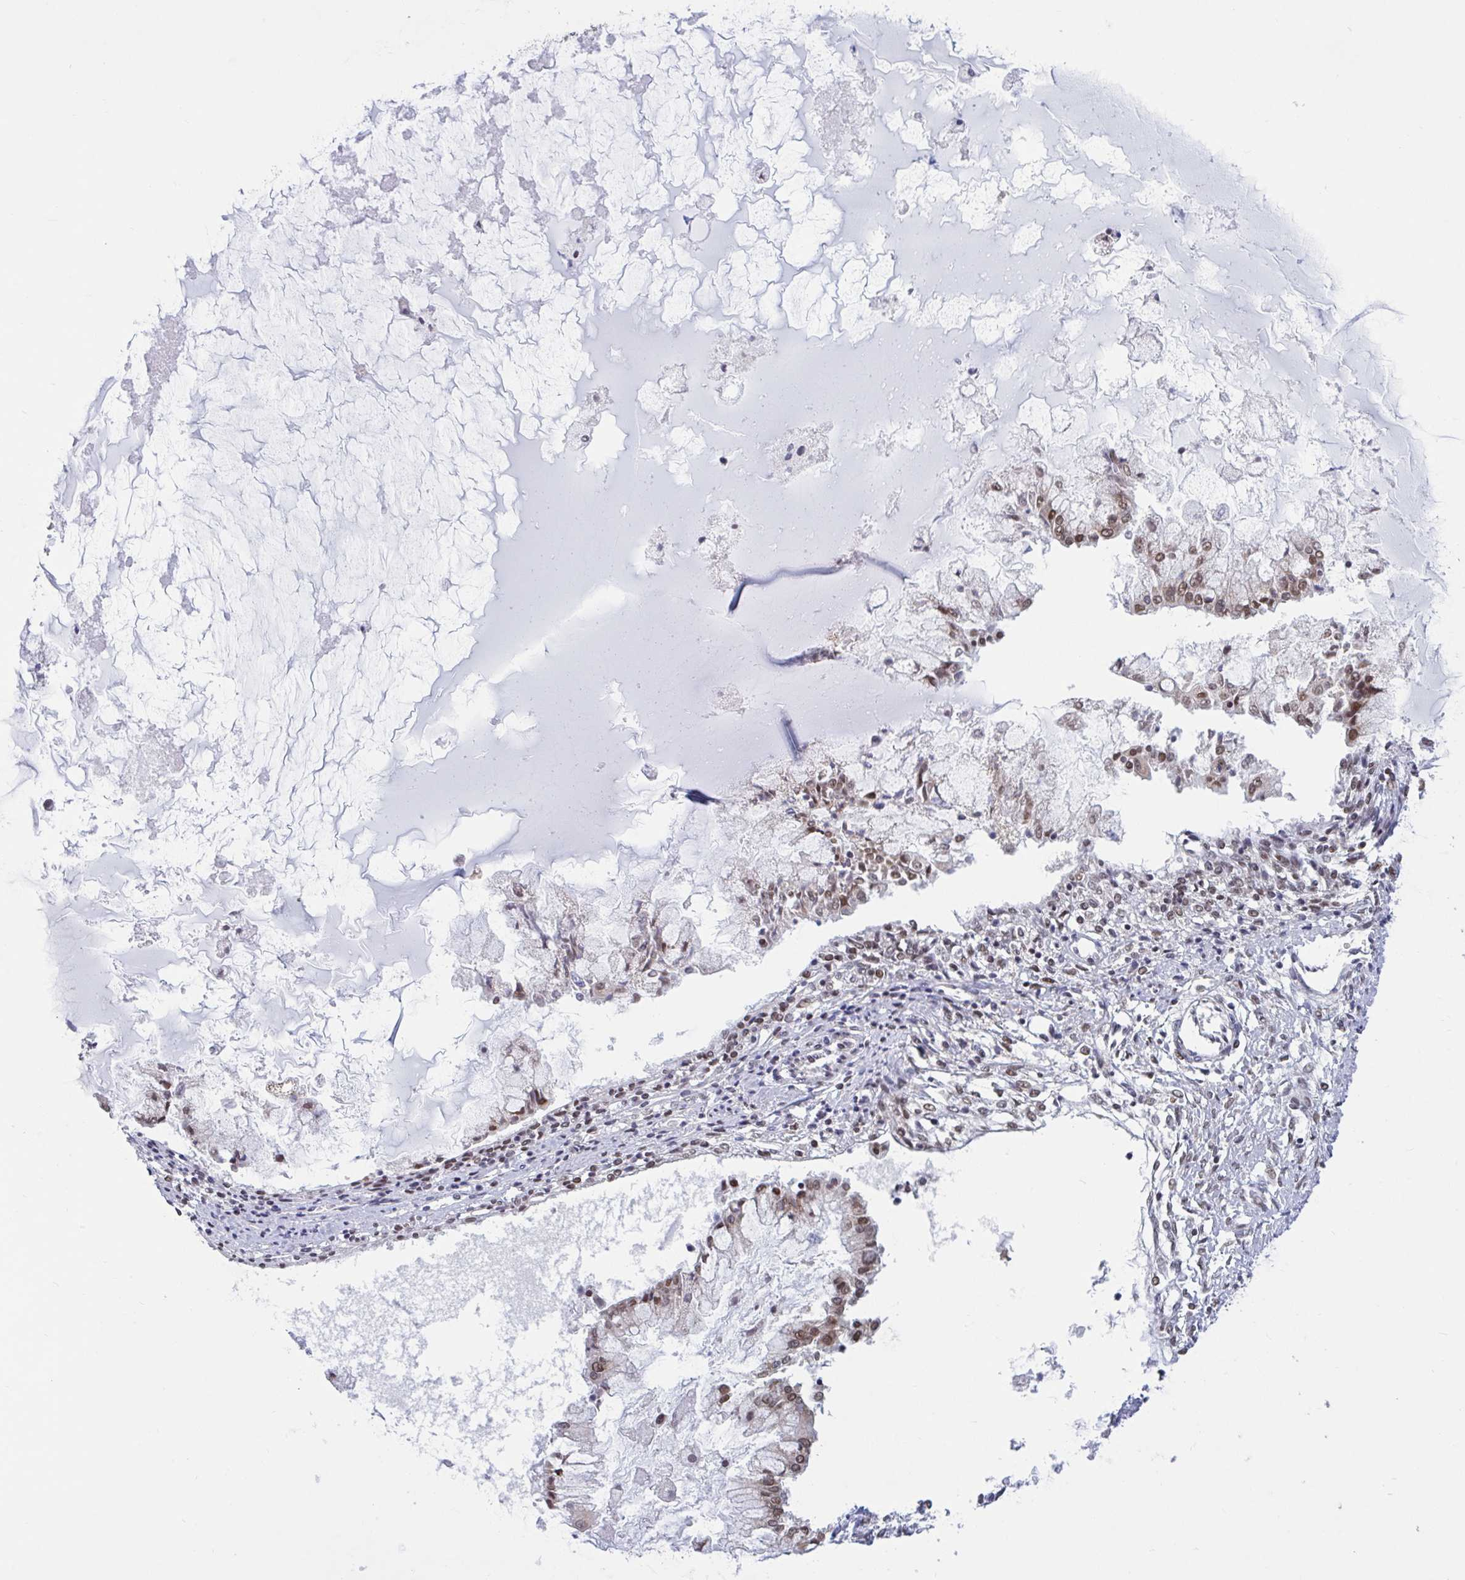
{"staining": {"intensity": "weak", "quantity": ">75%", "location": "nuclear"}, "tissue": "ovarian cancer", "cell_type": "Tumor cells", "image_type": "cancer", "snomed": [{"axis": "morphology", "description": "Cystadenocarcinoma, mucinous, NOS"}, {"axis": "topography", "description": "Ovary"}], "caption": "Ovarian cancer was stained to show a protein in brown. There is low levels of weak nuclear positivity in approximately >75% of tumor cells.", "gene": "PHF10", "patient": {"sex": "female", "age": 34}}